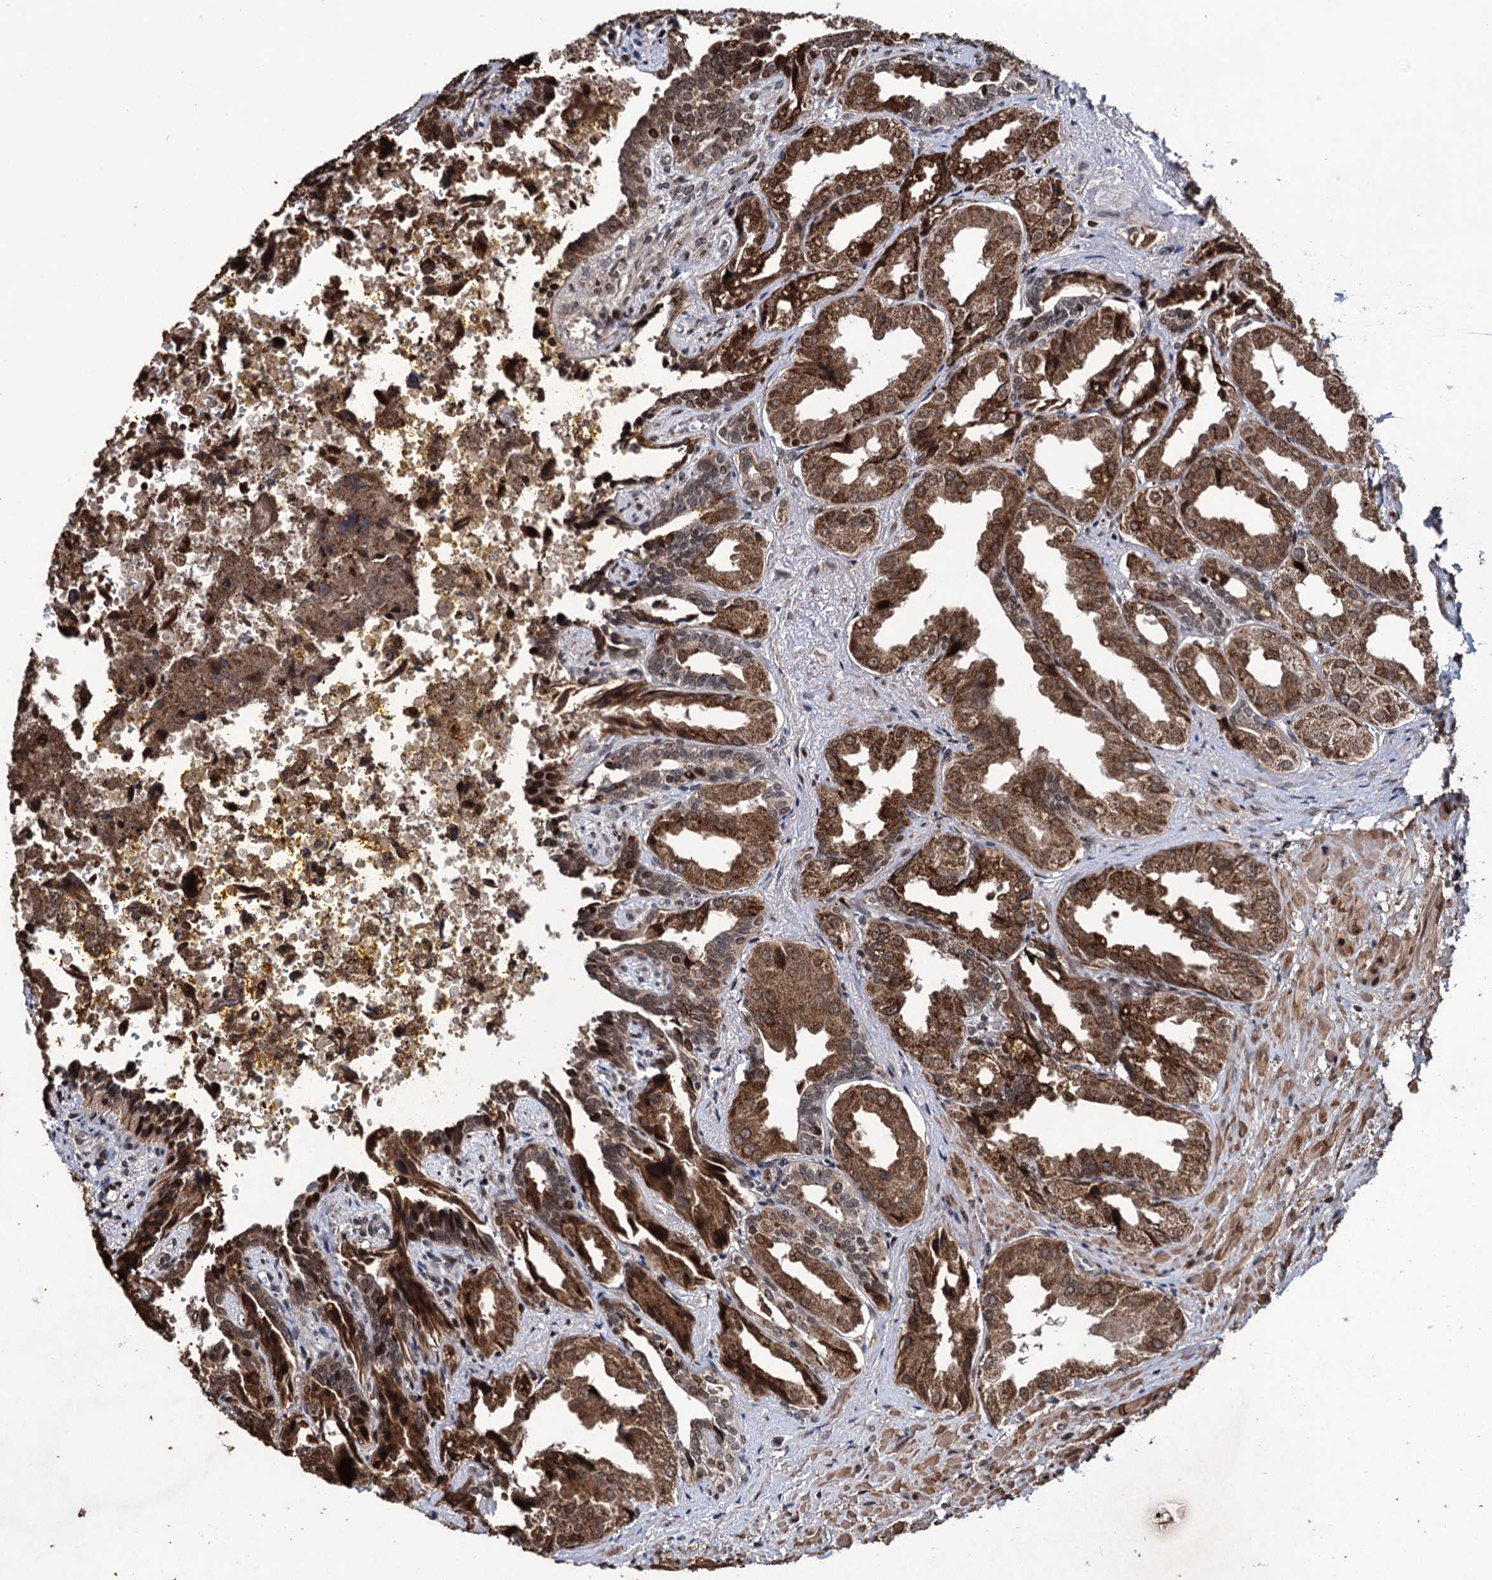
{"staining": {"intensity": "strong", "quantity": ">75%", "location": "cytoplasmic/membranous,nuclear"}, "tissue": "seminal vesicle", "cell_type": "Glandular cells", "image_type": "normal", "snomed": [{"axis": "morphology", "description": "Normal tissue, NOS"}, {"axis": "topography", "description": "Seminal veicle"}], "caption": "Protein expression analysis of benign seminal vesicle demonstrates strong cytoplasmic/membranous,nuclear staining in about >75% of glandular cells.", "gene": "EYA4", "patient": {"sex": "male", "age": 63}}